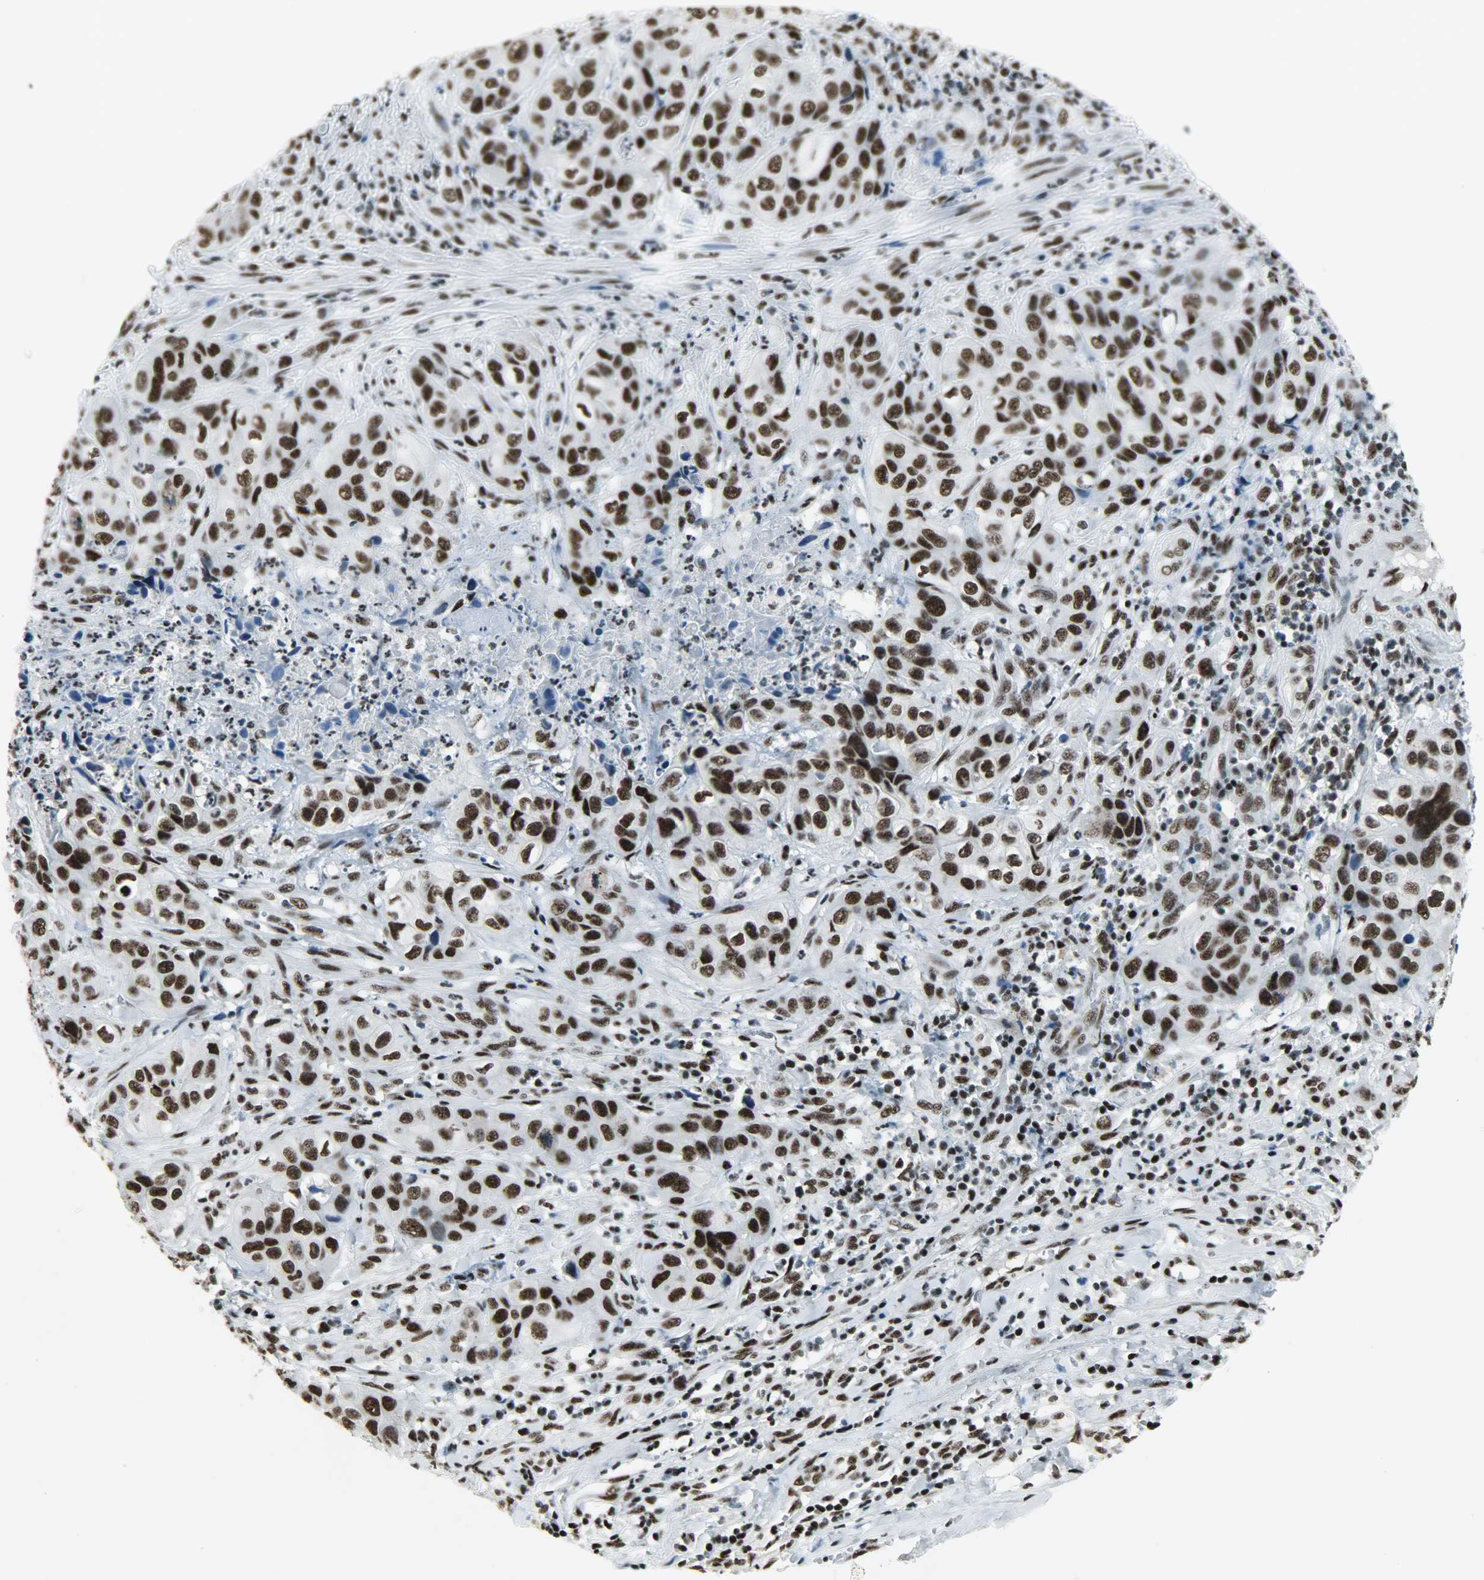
{"staining": {"intensity": "strong", "quantity": ">75%", "location": "nuclear"}, "tissue": "liver cancer", "cell_type": "Tumor cells", "image_type": "cancer", "snomed": [{"axis": "morphology", "description": "Cholangiocarcinoma"}, {"axis": "topography", "description": "Liver"}], "caption": "Immunohistochemical staining of human cholangiocarcinoma (liver) shows strong nuclear protein positivity in approximately >75% of tumor cells.", "gene": "SNRPA", "patient": {"sex": "female", "age": 61}}